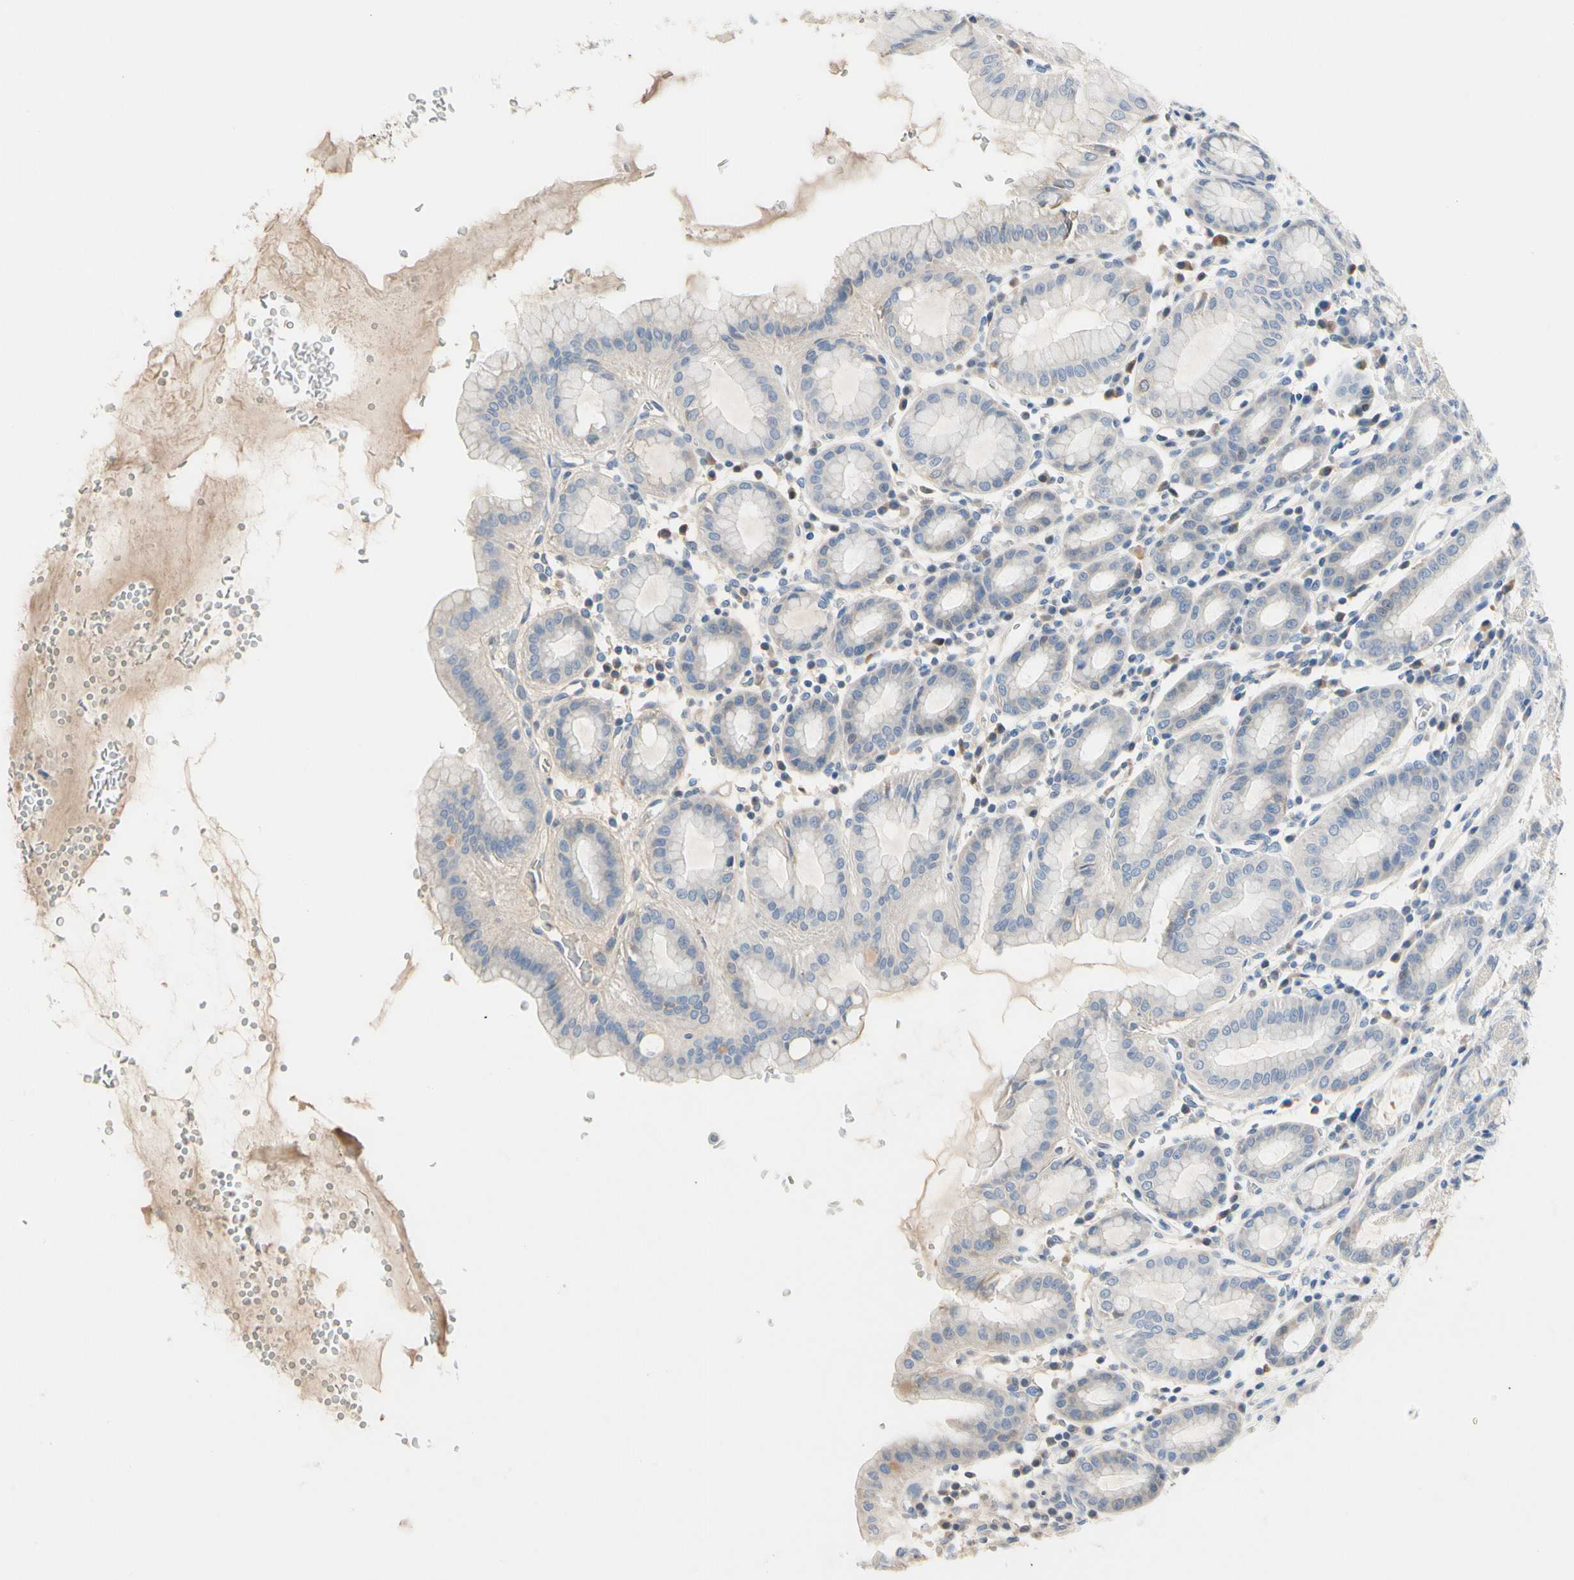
{"staining": {"intensity": "weak", "quantity": "<25%", "location": "cytoplasmic/membranous"}, "tissue": "stomach", "cell_type": "Glandular cells", "image_type": "normal", "snomed": [{"axis": "morphology", "description": "Normal tissue, NOS"}, {"axis": "topography", "description": "Stomach, upper"}], "caption": "The micrograph demonstrates no significant positivity in glandular cells of stomach. (Immunohistochemistry, brightfield microscopy, high magnification).", "gene": "ECRG4", "patient": {"sex": "male", "age": 68}}